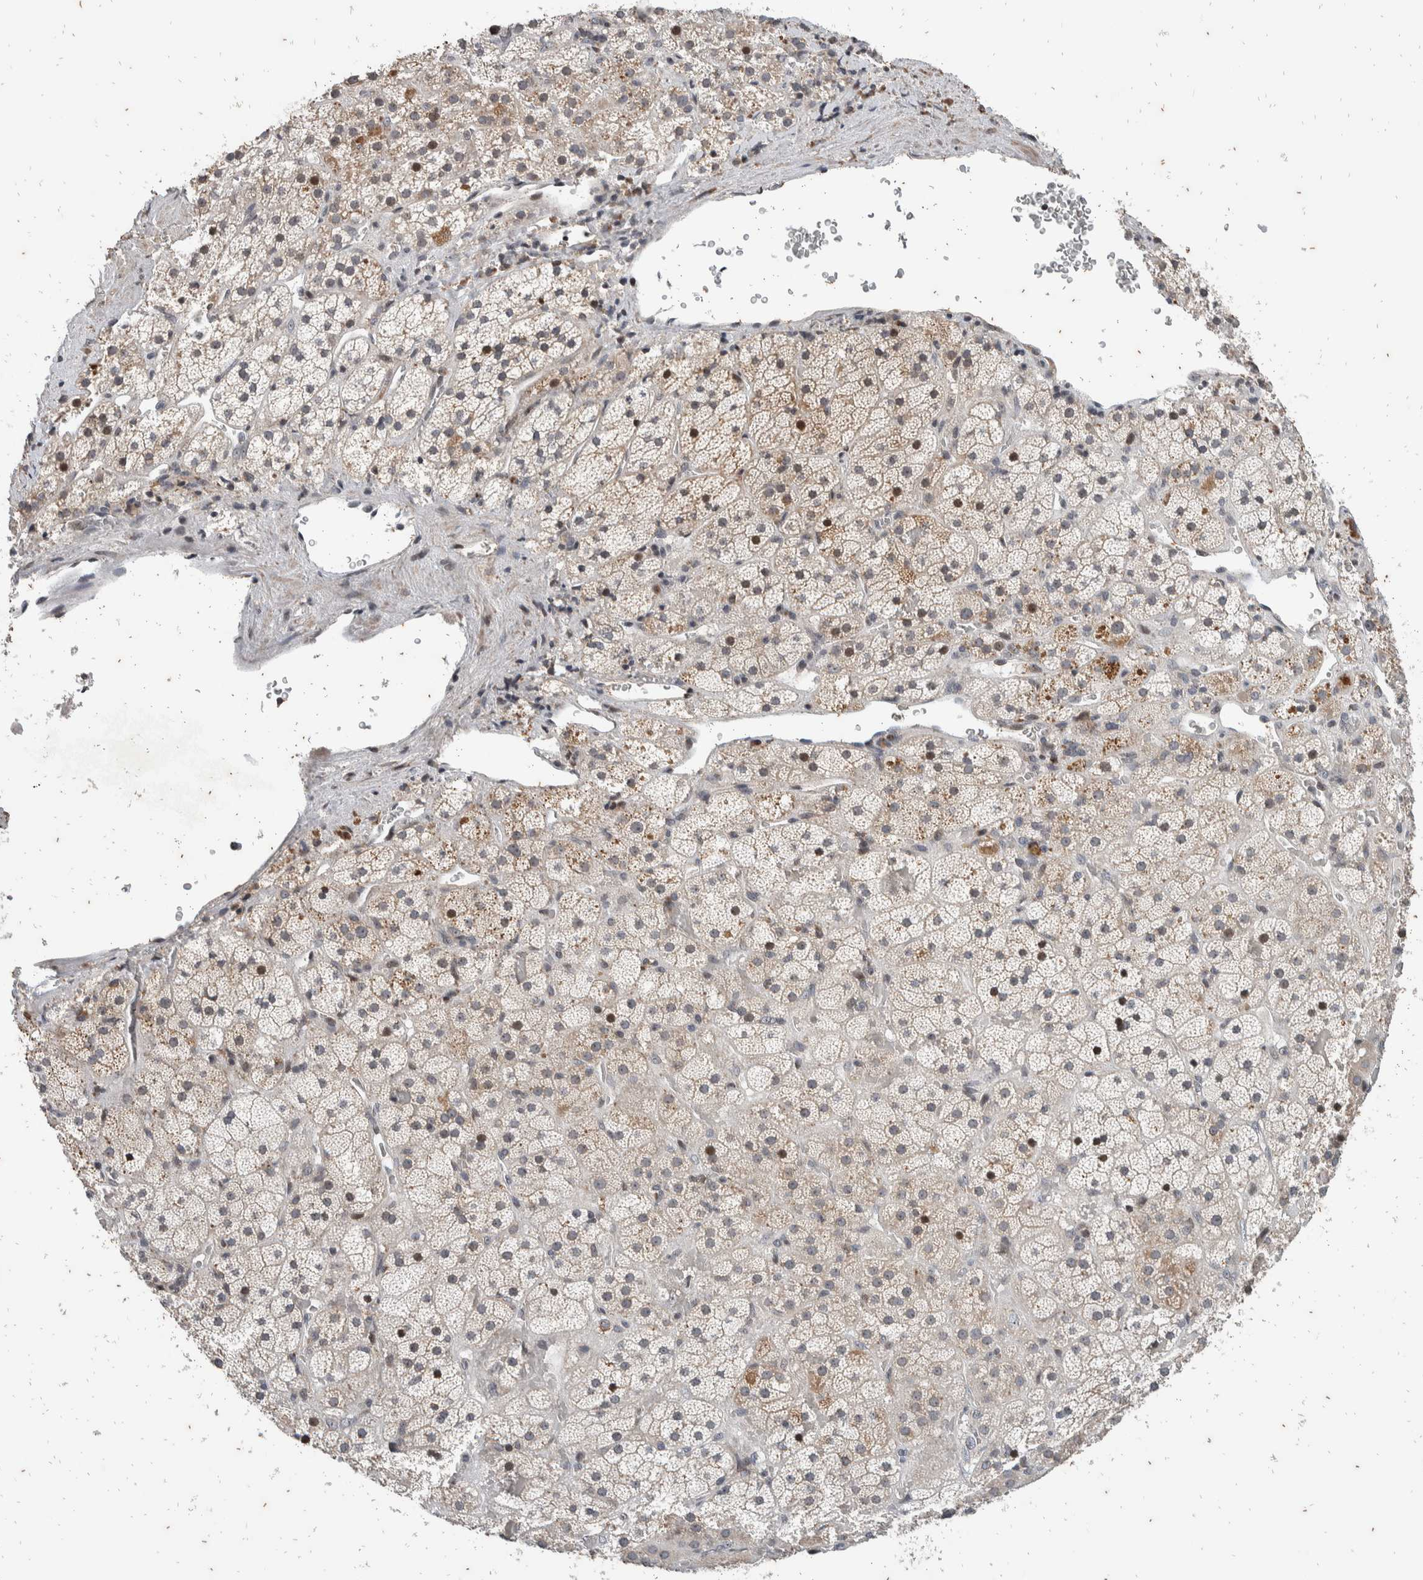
{"staining": {"intensity": "moderate", "quantity": "<25%", "location": "nuclear"}, "tissue": "adrenal gland", "cell_type": "Glandular cells", "image_type": "normal", "snomed": [{"axis": "morphology", "description": "Normal tissue, NOS"}, {"axis": "topography", "description": "Adrenal gland"}], "caption": "This histopathology image shows unremarkable adrenal gland stained with IHC to label a protein in brown. The nuclear of glandular cells show moderate positivity for the protein. Nuclei are counter-stained blue.", "gene": "ATXN7L1", "patient": {"sex": "male", "age": 57}}